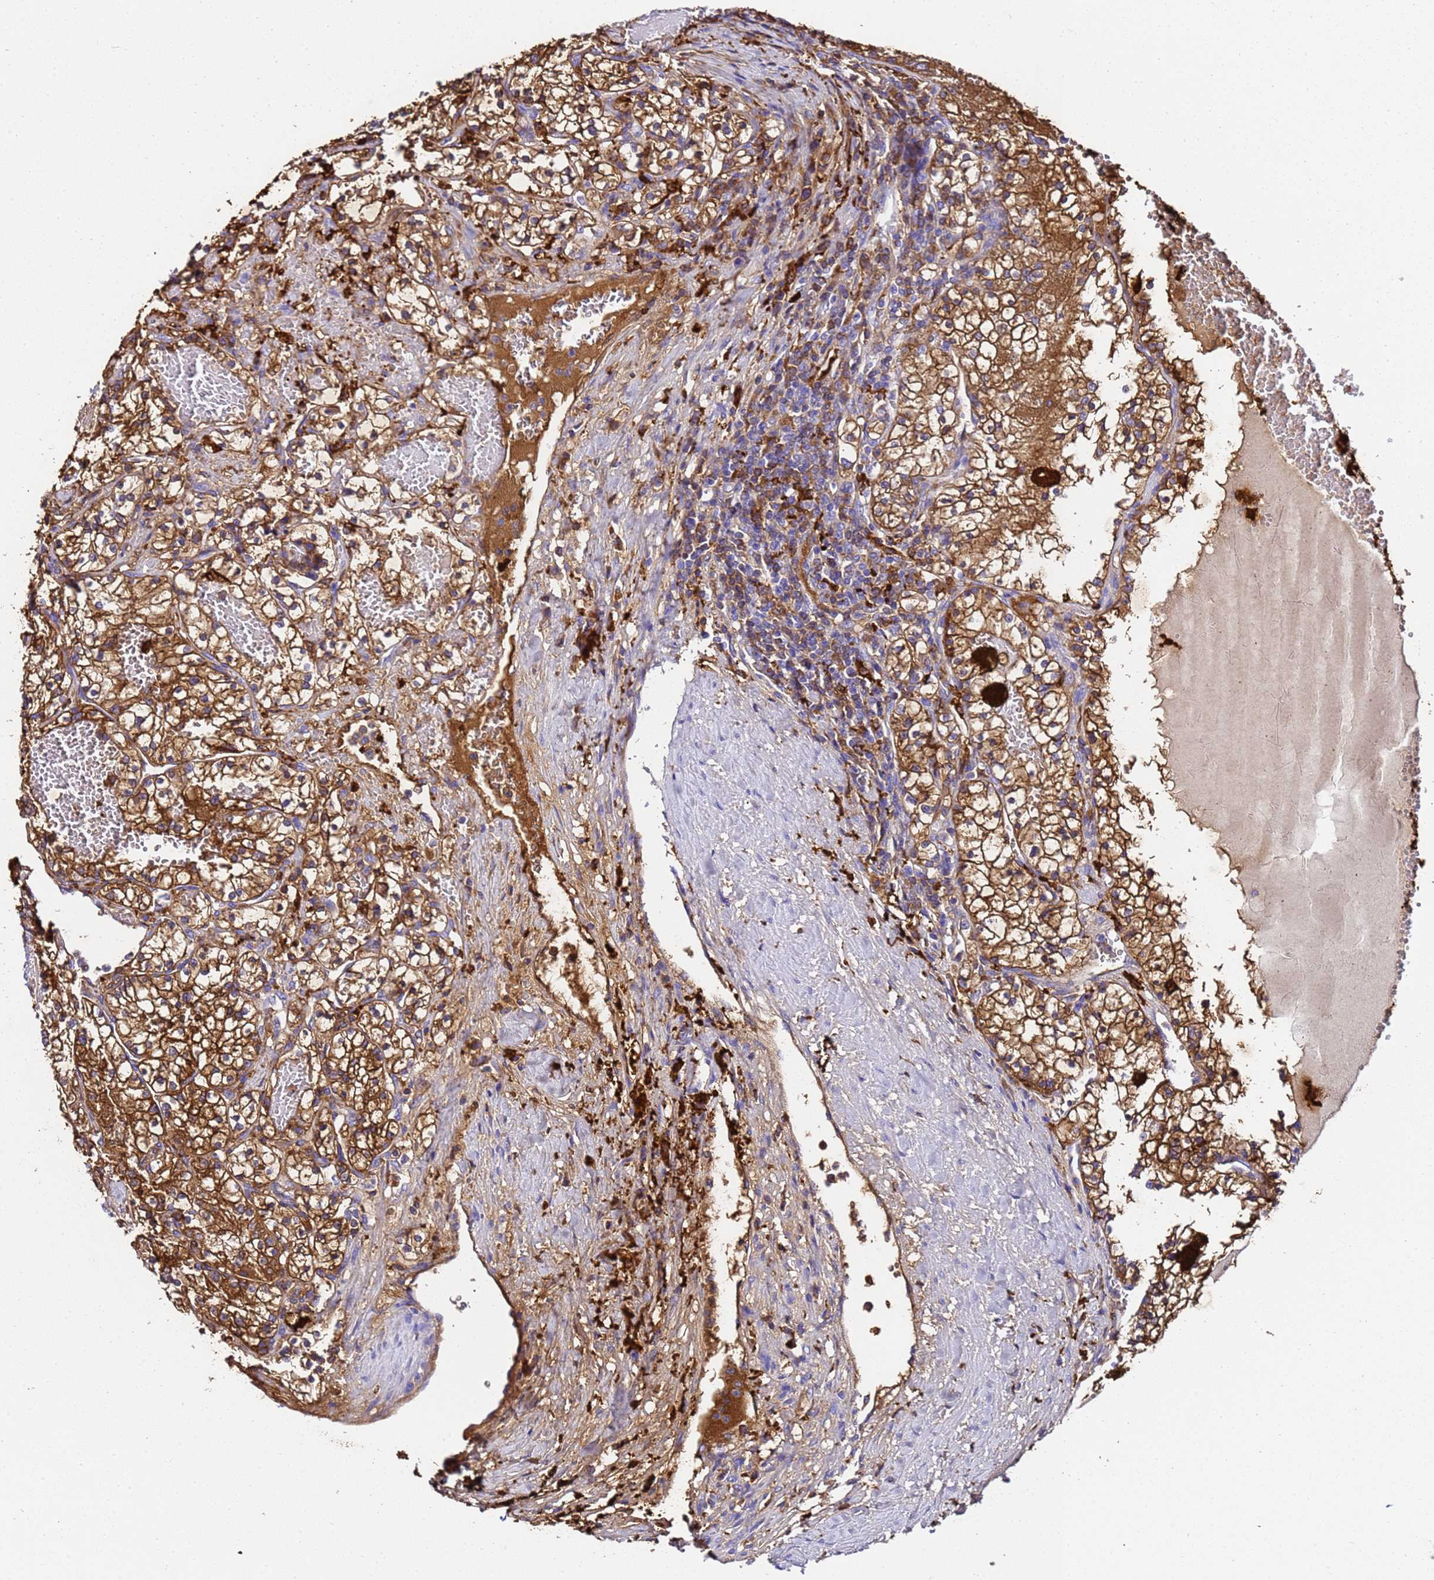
{"staining": {"intensity": "moderate", "quantity": ">75%", "location": "cytoplasmic/membranous"}, "tissue": "renal cancer", "cell_type": "Tumor cells", "image_type": "cancer", "snomed": [{"axis": "morphology", "description": "Normal tissue, NOS"}, {"axis": "morphology", "description": "Adenocarcinoma, NOS"}, {"axis": "topography", "description": "Kidney"}], "caption": "The image reveals a brown stain indicating the presence of a protein in the cytoplasmic/membranous of tumor cells in adenocarcinoma (renal). (DAB (3,3'-diaminobenzidine) IHC with brightfield microscopy, high magnification).", "gene": "FTL", "patient": {"sex": "male", "age": 68}}